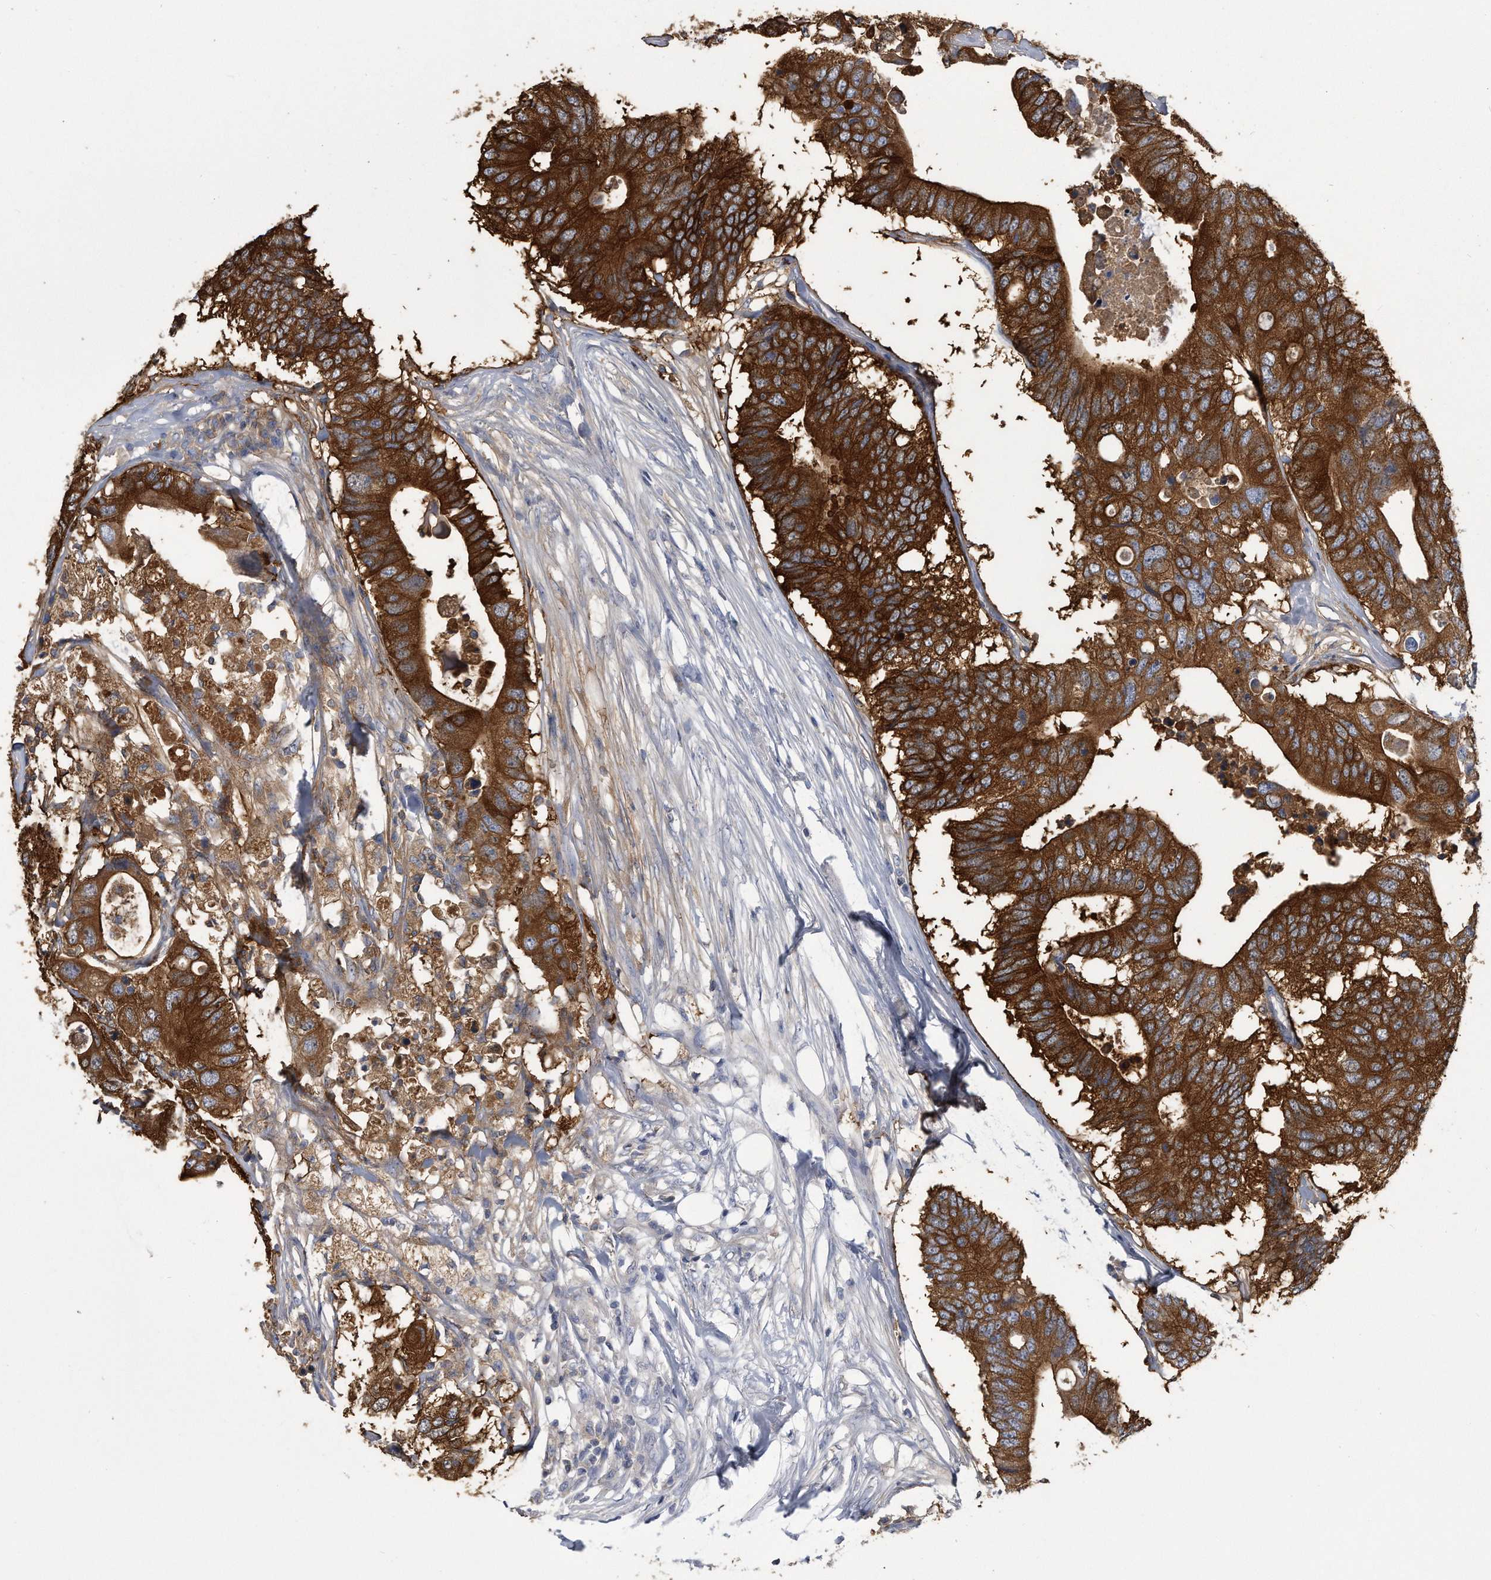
{"staining": {"intensity": "strong", "quantity": ">75%", "location": "cytoplasmic/membranous"}, "tissue": "colorectal cancer", "cell_type": "Tumor cells", "image_type": "cancer", "snomed": [{"axis": "morphology", "description": "Adenocarcinoma, NOS"}, {"axis": "topography", "description": "Colon"}], "caption": "Immunohistochemistry (DAB (3,3'-diaminobenzidine)) staining of human colorectal cancer (adenocarcinoma) exhibits strong cytoplasmic/membranous protein staining in about >75% of tumor cells.", "gene": "PYGB", "patient": {"sex": "male", "age": 71}}